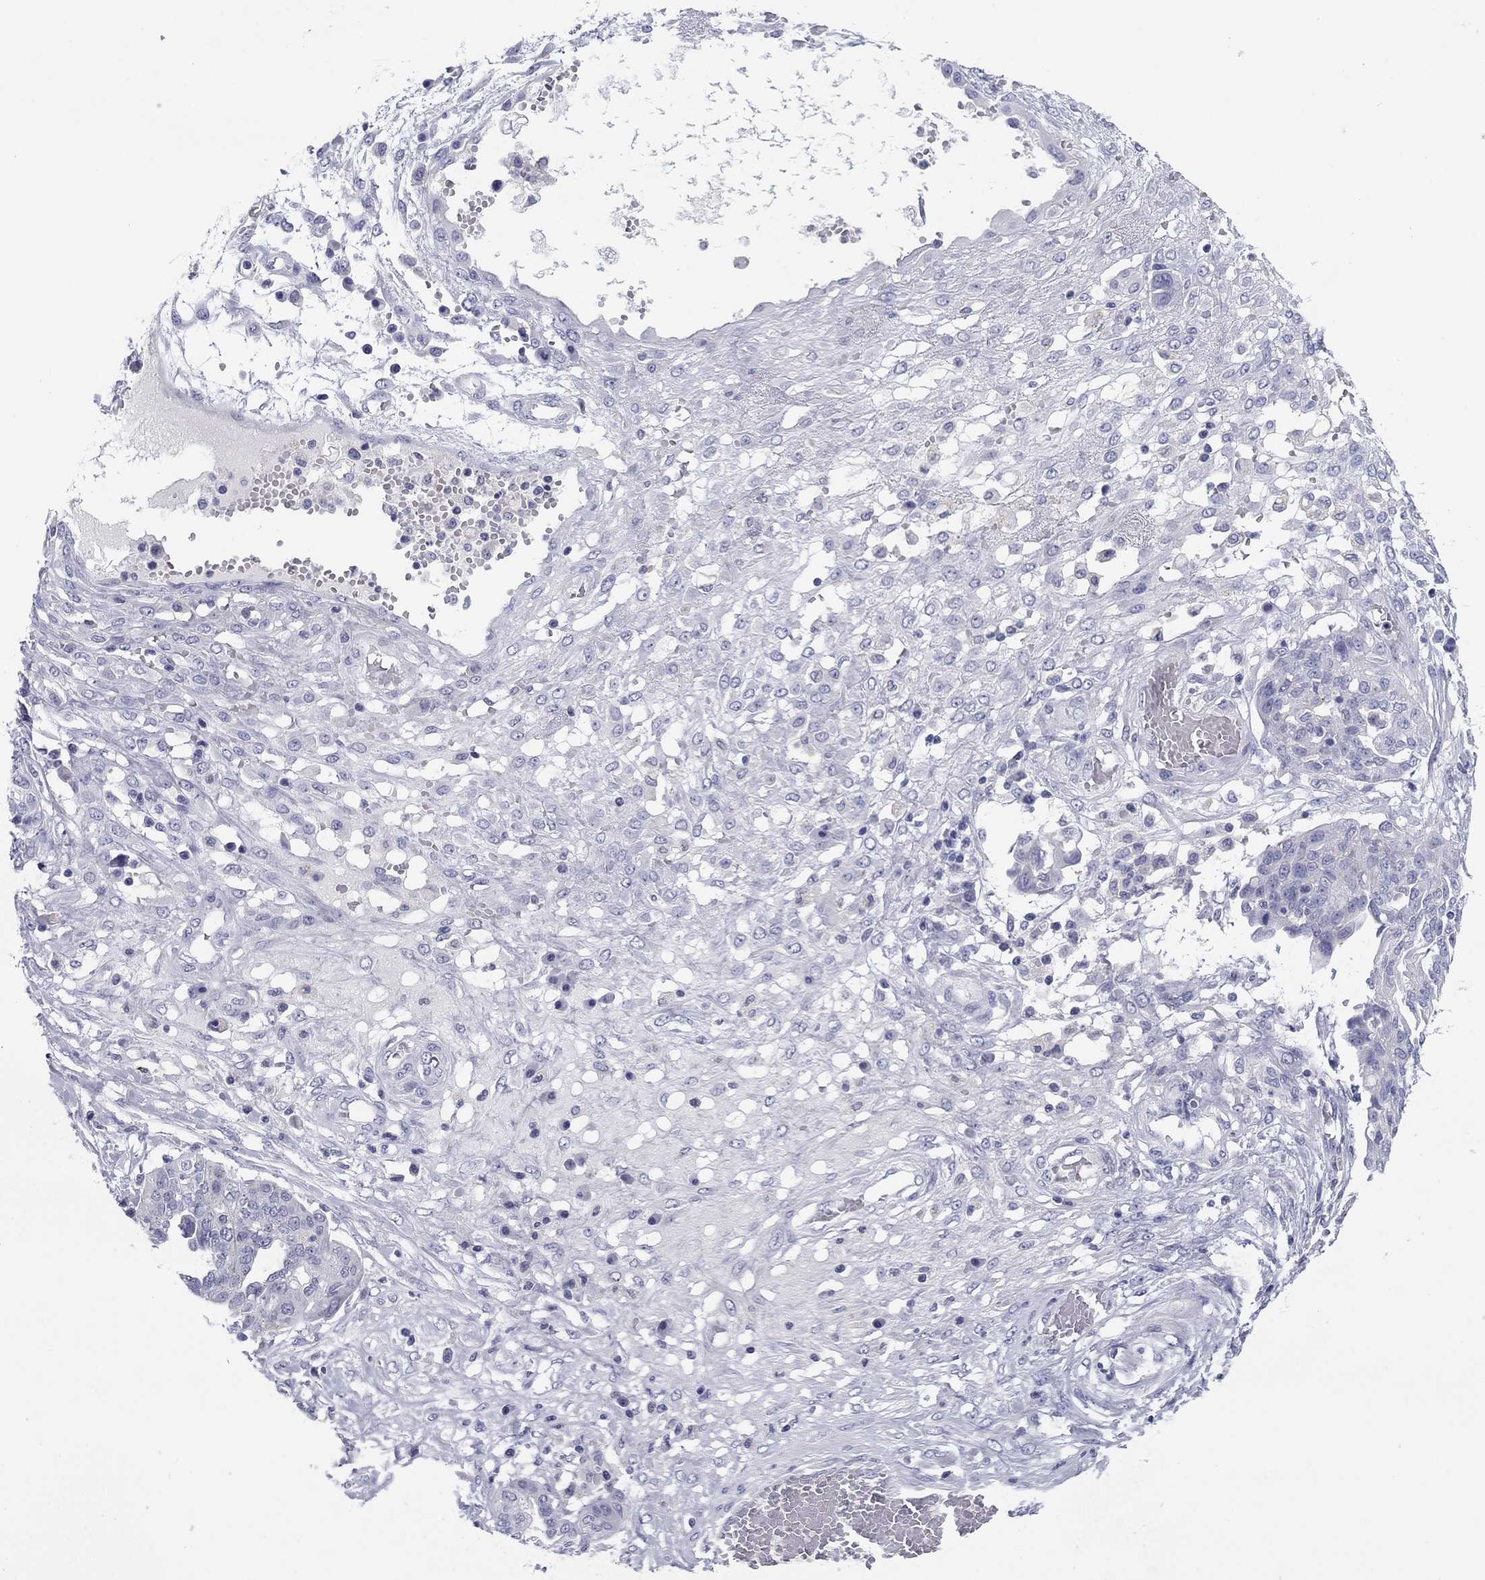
{"staining": {"intensity": "negative", "quantity": "none", "location": "none"}, "tissue": "ovarian cancer", "cell_type": "Tumor cells", "image_type": "cancer", "snomed": [{"axis": "morphology", "description": "Cystadenocarcinoma, serous, NOS"}, {"axis": "topography", "description": "Ovary"}], "caption": "Immunohistochemistry (IHC) image of neoplastic tissue: ovarian serous cystadenocarcinoma stained with DAB (3,3'-diaminobenzidine) reveals no significant protein positivity in tumor cells.", "gene": "TCFL5", "patient": {"sex": "female", "age": 67}}